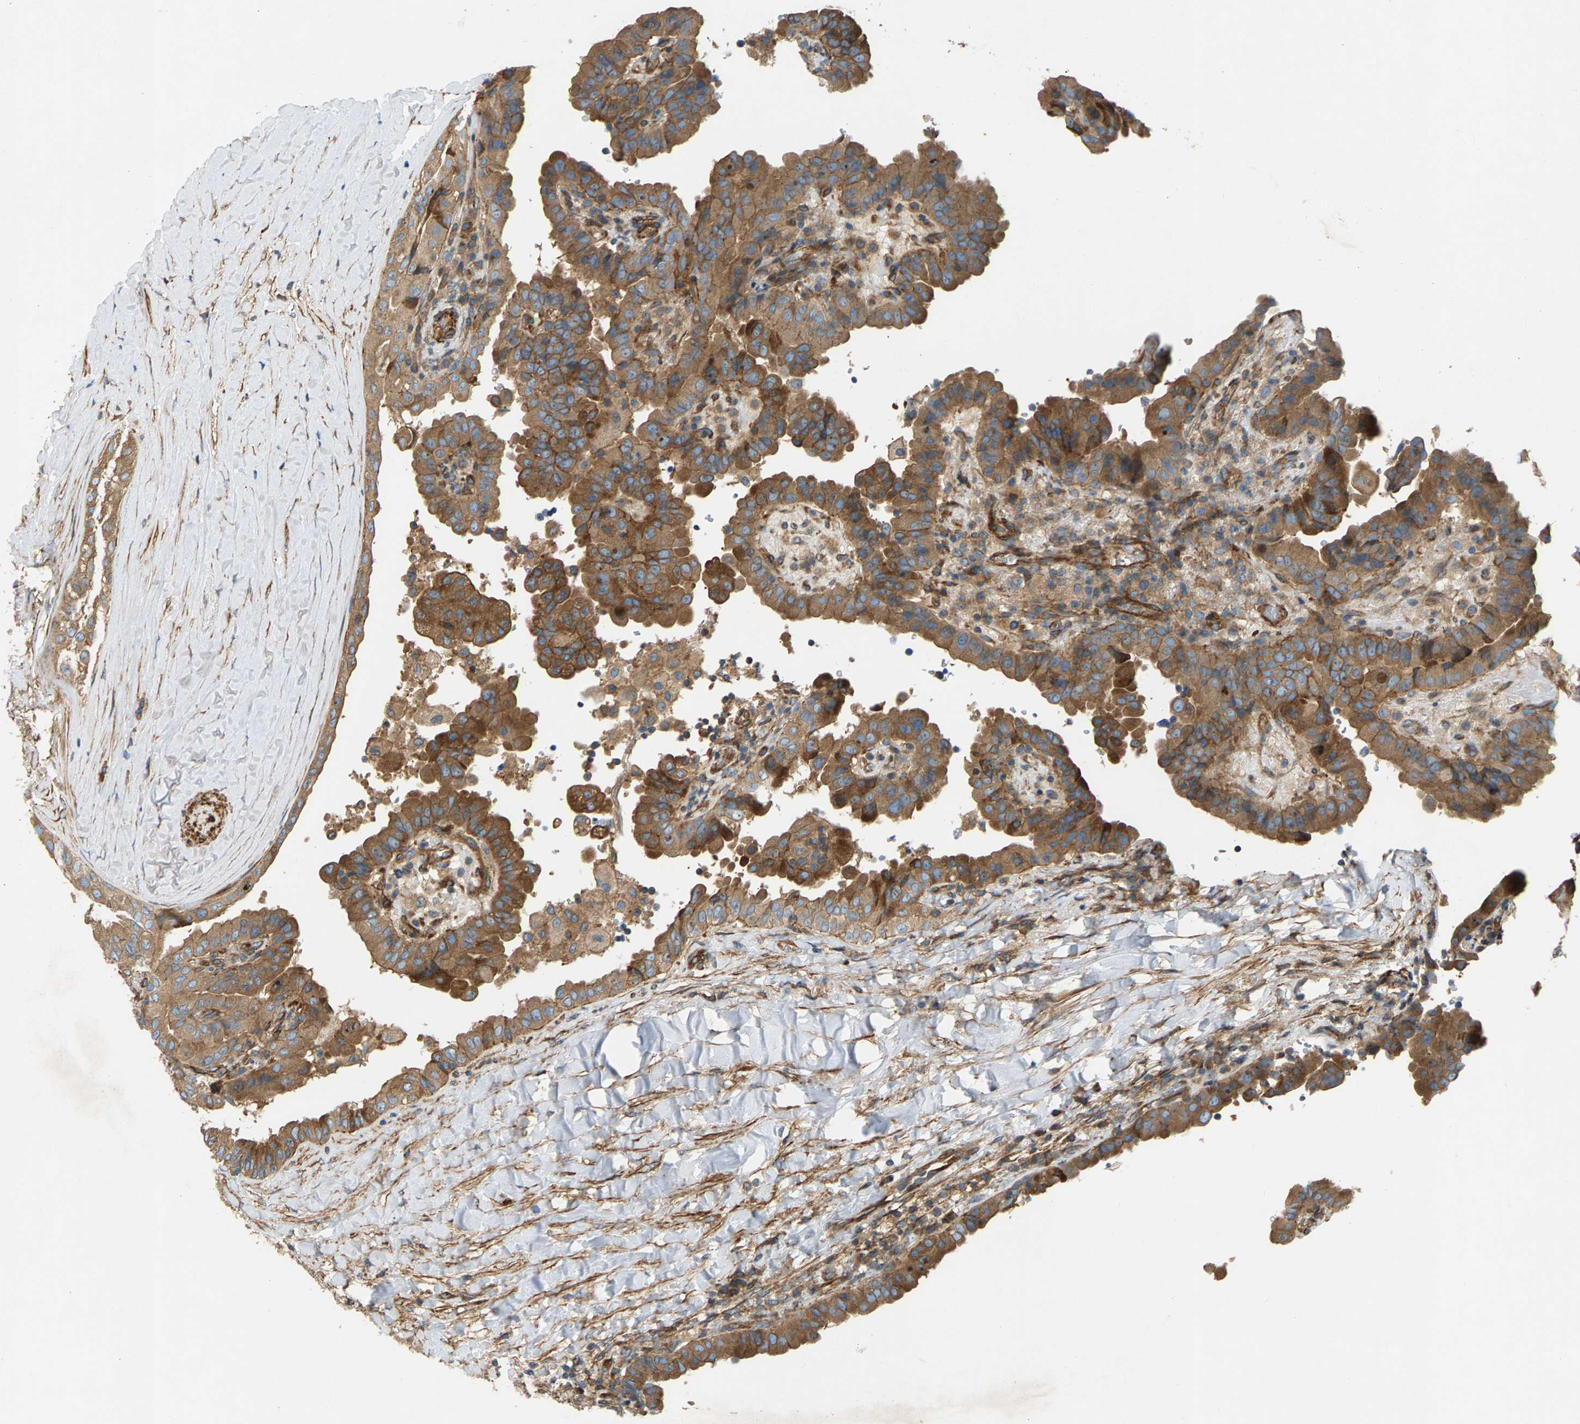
{"staining": {"intensity": "moderate", "quantity": ">75%", "location": "cytoplasmic/membranous"}, "tissue": "thyroid cancer", "cell_type": "Tumor cells", "image_type": "cancer", "snomed": [{"axis": "morphology", "description": "Papillary adenocarcinoma, NOS"}, {"axis": "topography", "description": "Thyroid gland"}], "caption": "Immunohistochemistry of thyroid cancer (papillary adenocarcinoma) shows medium levels of moderate cytoplasmic/membranous staining in approximately >75% of tumor cells.", "gene": "PDCL", "patient": {"sex": "male", "age": 33}}